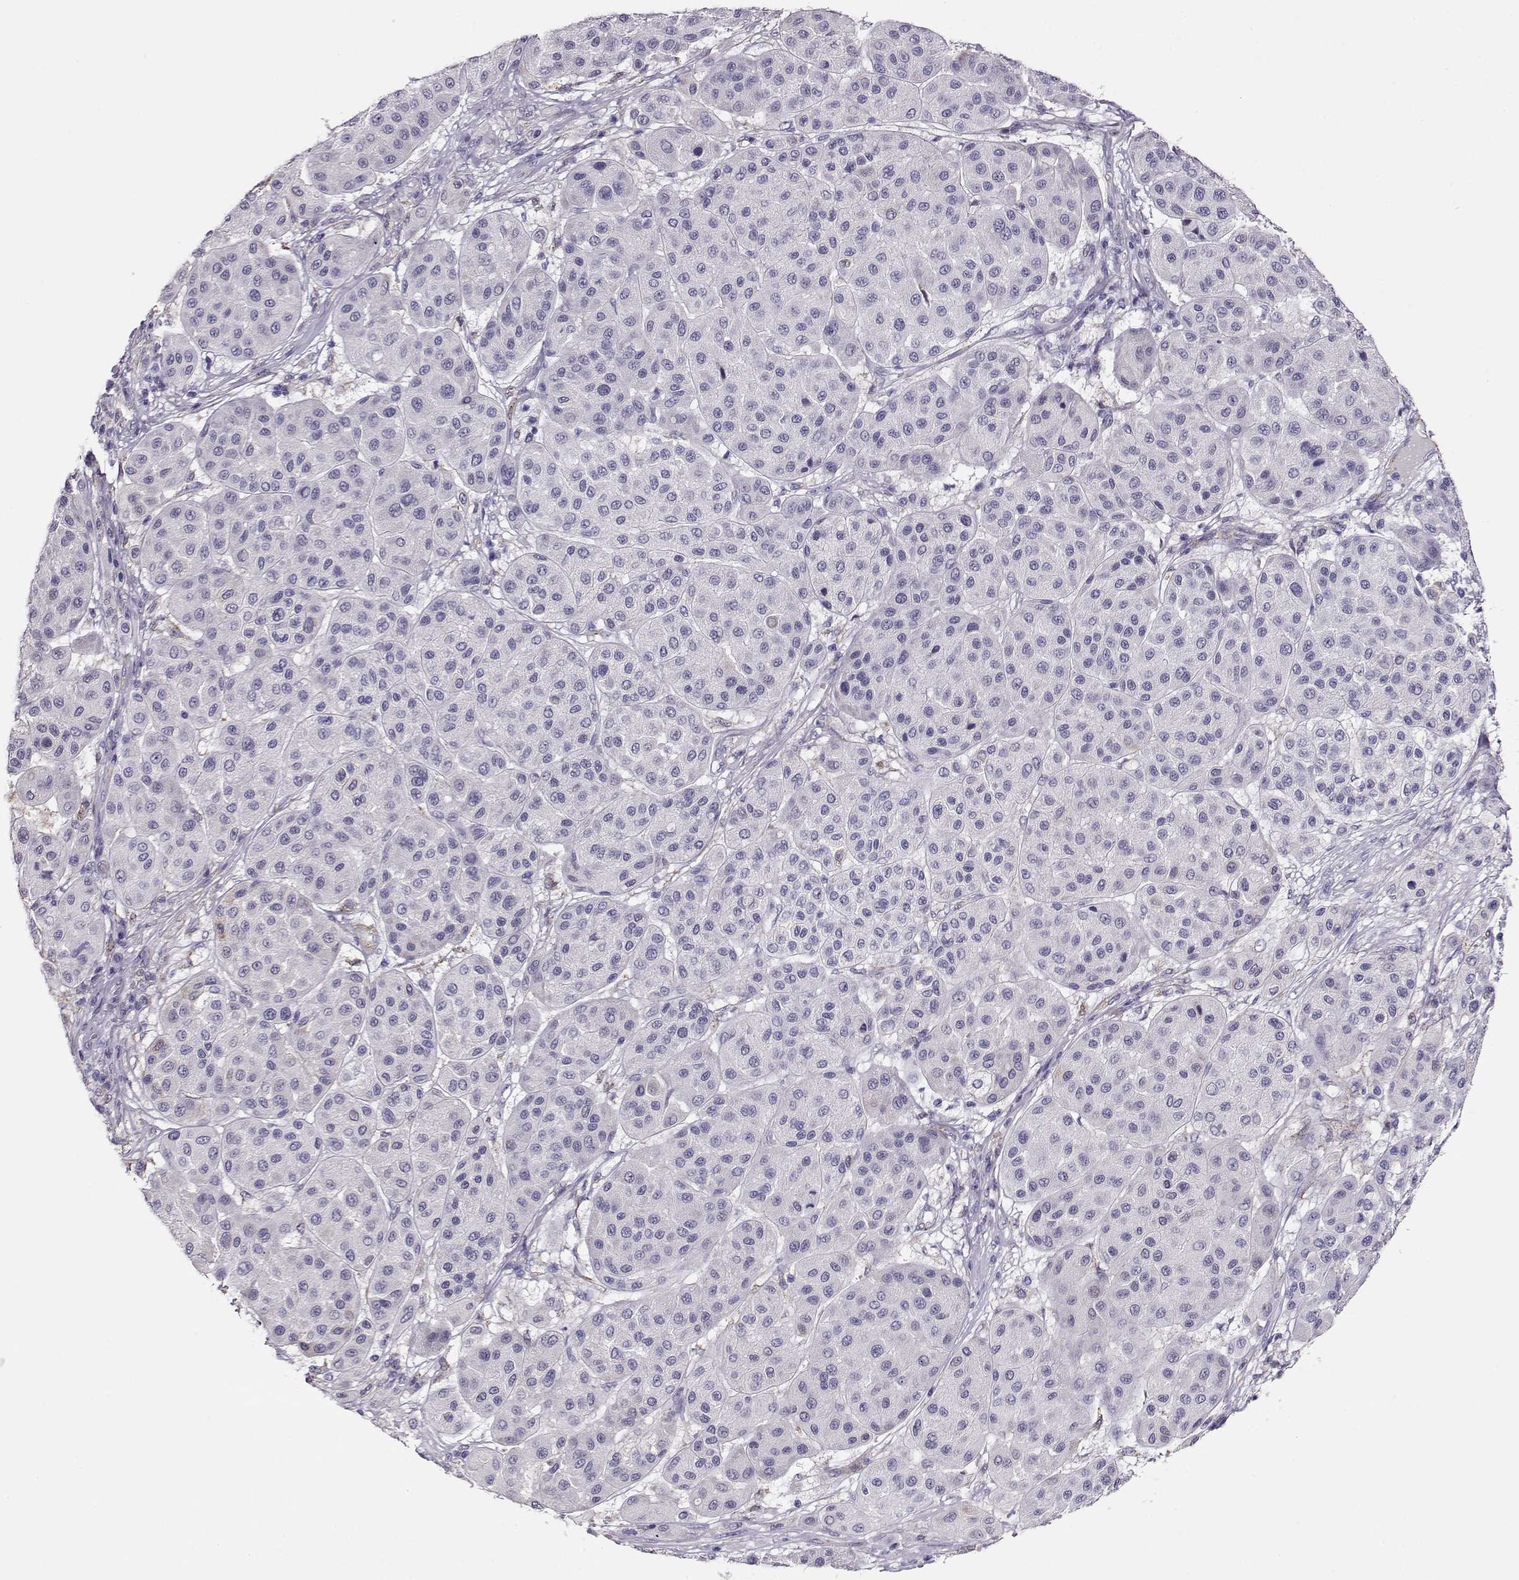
{"staining": {"intensity": "negative", "quantity": "none", "location": "none"}, "tissue": "melanoma", "cell_type": "Tumor cells", "image_type": "cancer", "snomed": [{"axis": "morphology", "description": "Malignant melanoma, Metastatic site"}, {"axis": "topography", "description": "Smooth muscle"}], "caption": "DAB immunohistochemical staining of human melanoma displays no significant expression in tumor cells. (DAB (3,3'-diaminobenzidine) IHC, high magnification).", "gene": "RBM44", "patient": {"sex": "male", "age": 41}}